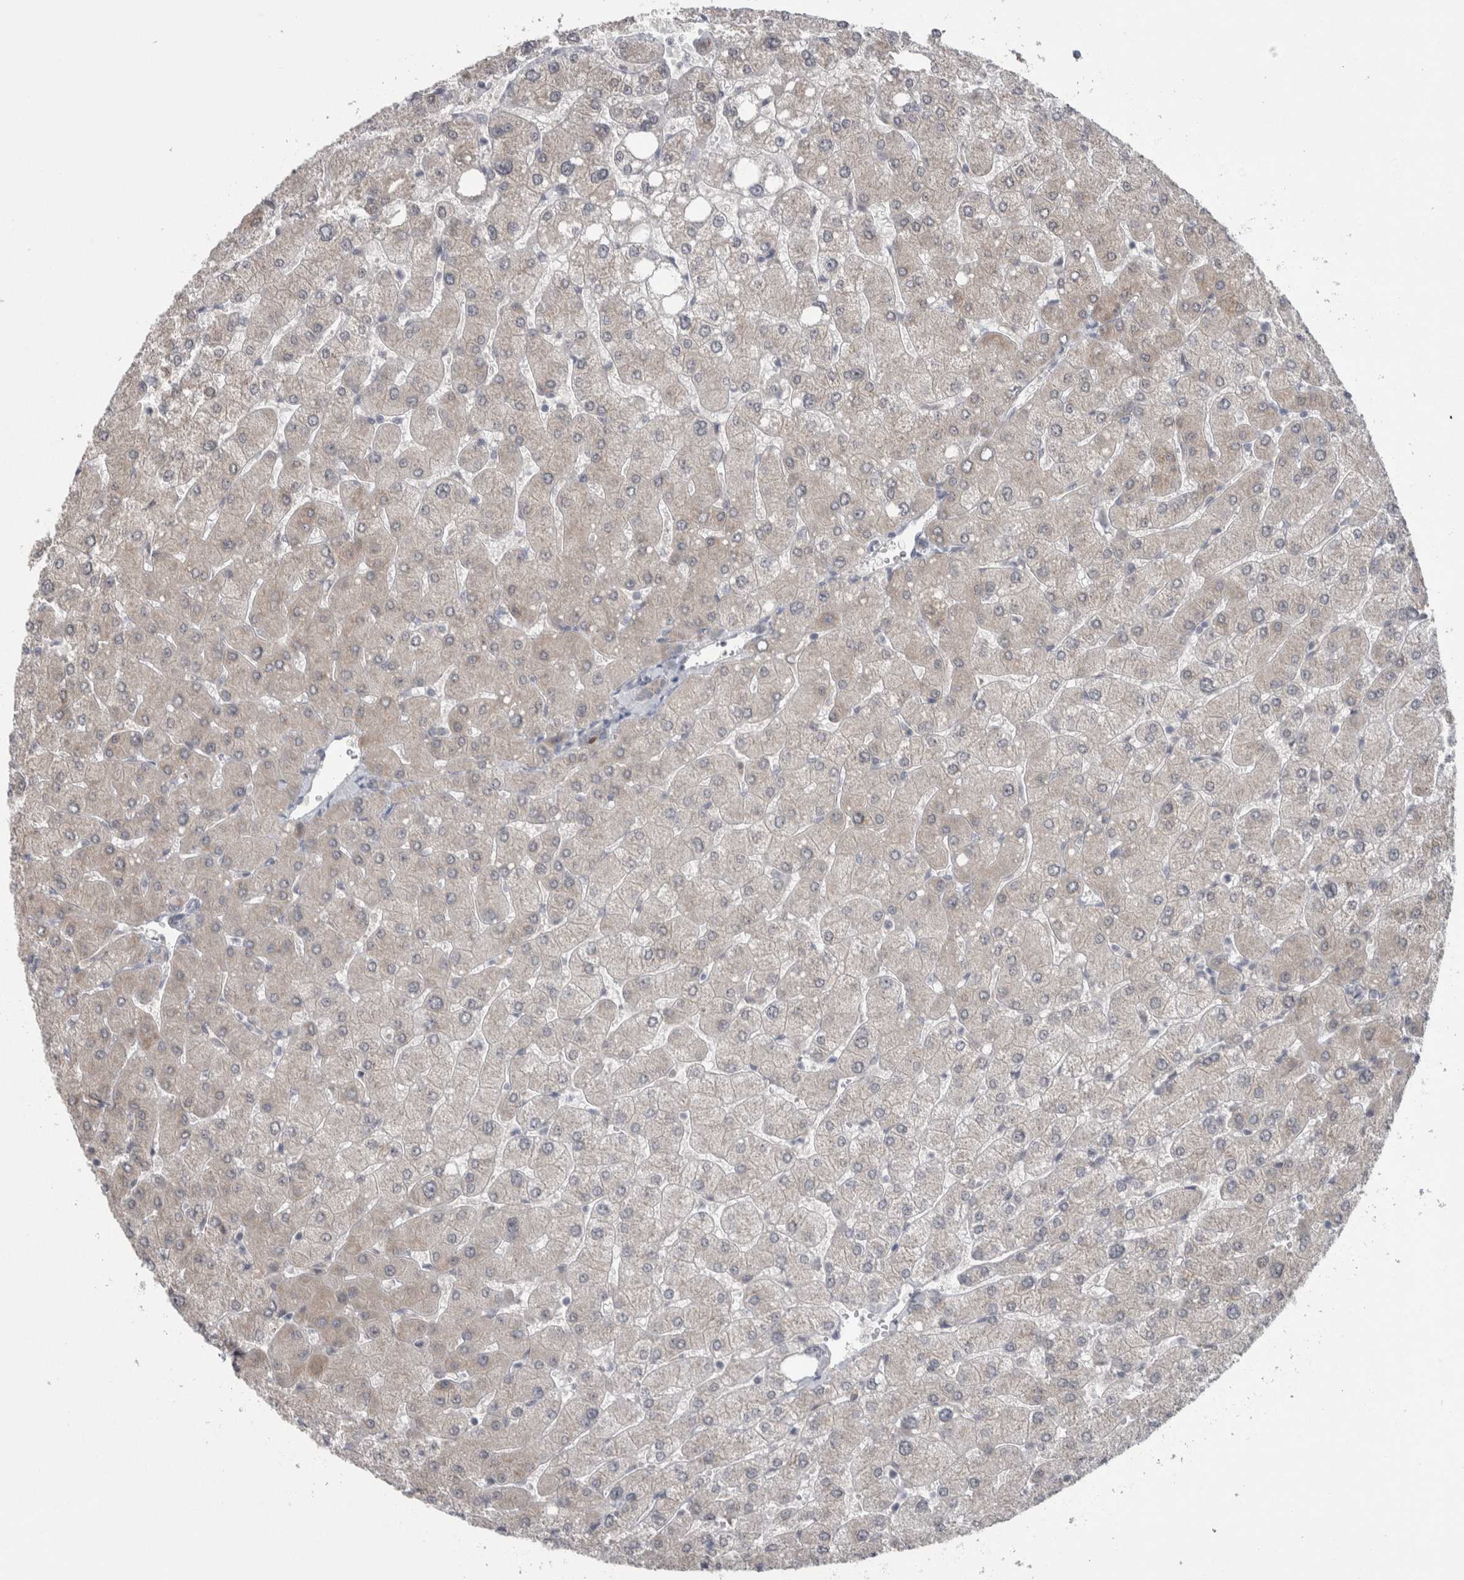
{"staining": {"intensity": "weak", "quantity": "<25%", "location": "cytoplasmic/membranous"}, "tissue": "liver", "cell_type": "Cholangiocytes", "image_type": "normal", "snomed": [{"axis": "morphology", "description": "Normal tissue, NOS"}, {"axis": "topography", "description": "Liver"}], "caption": "Cholangiocytes are negative for brown protein staining in benign liver. (DAB (3,3'-diaminobenzidine) immunohistochemistry visualized using brightfield microscopy, high magnification).", "gene": "CUL2", "patient": {"sex": "male", "age": 55}}